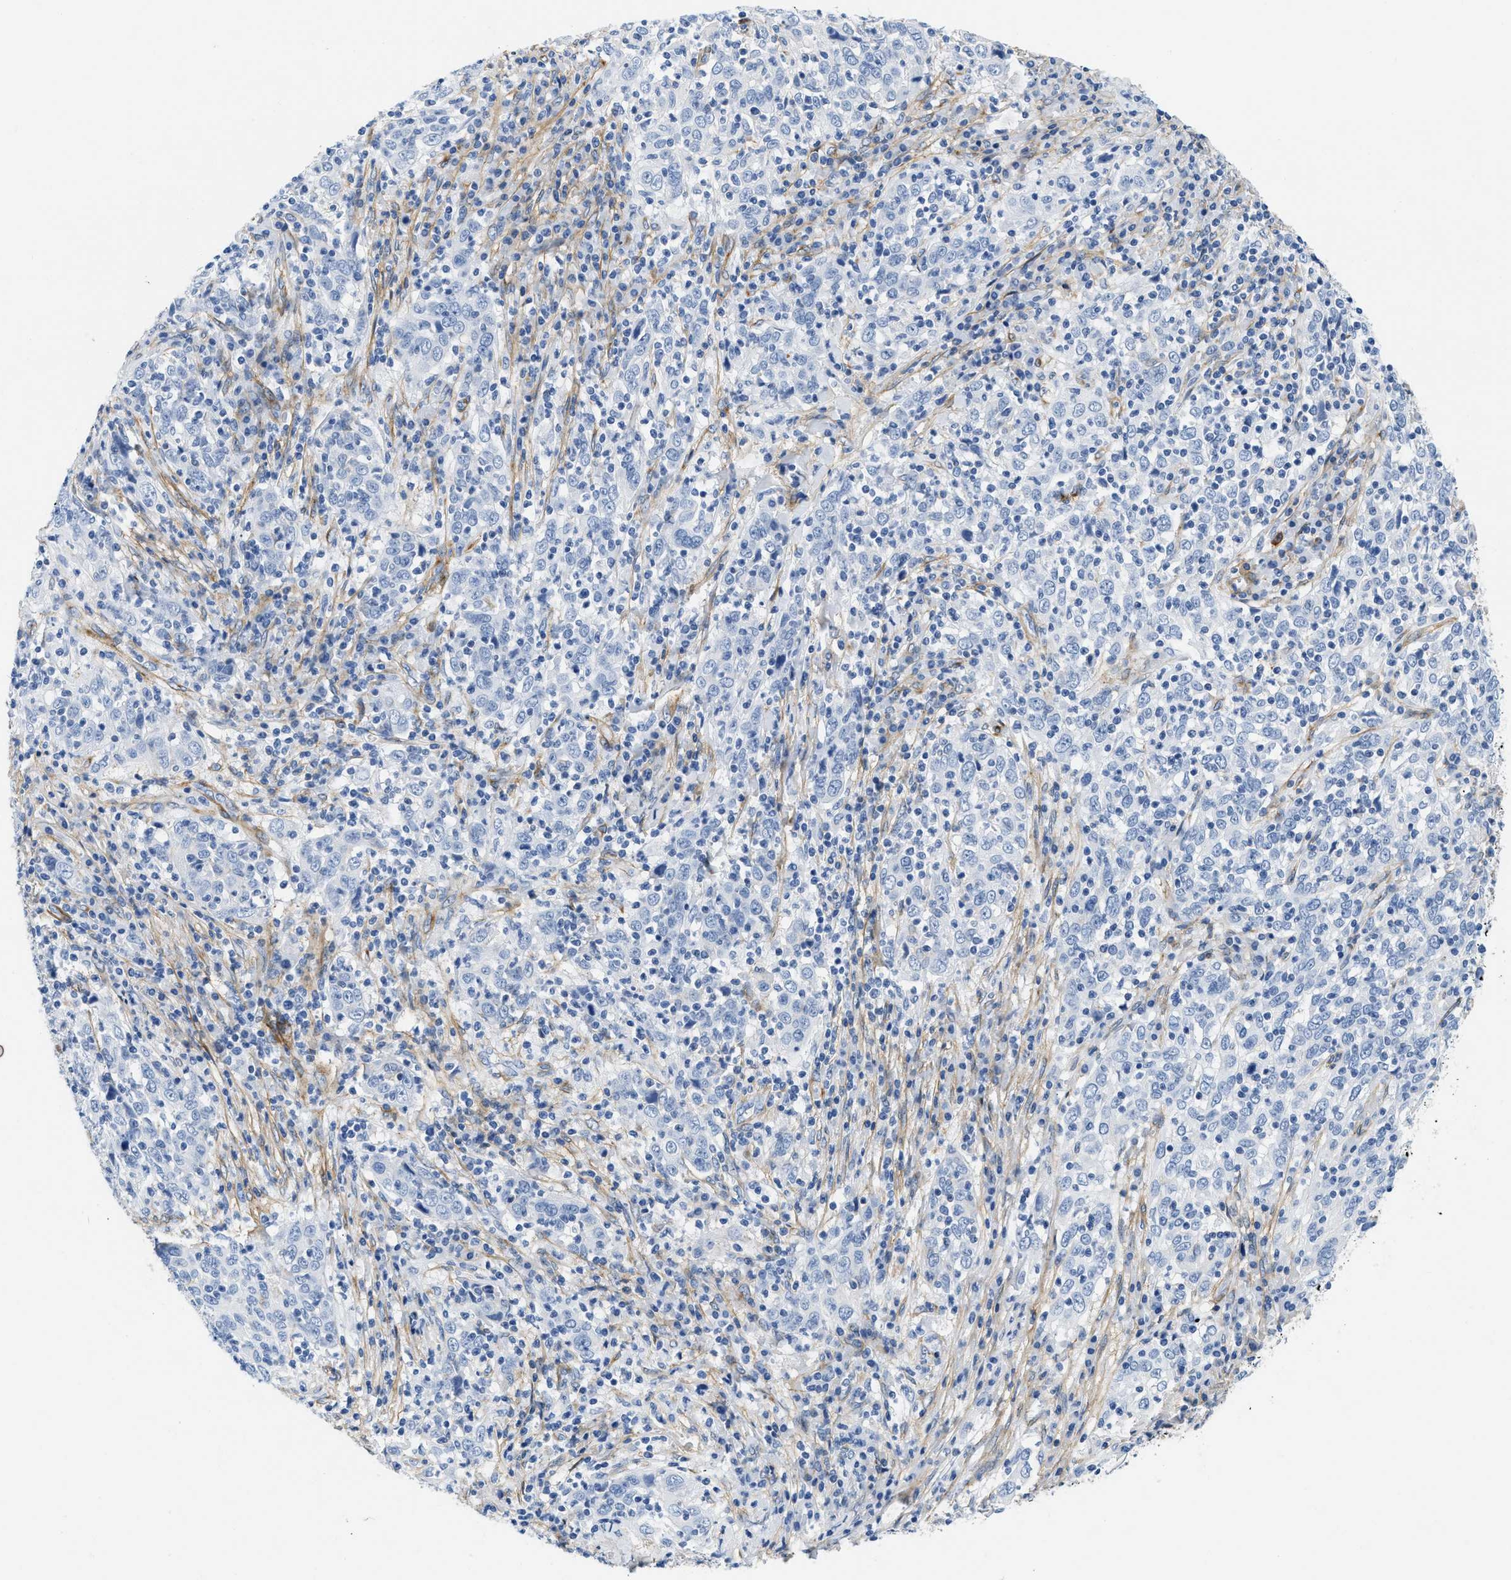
{"staining": {"intensity": "negative", "quantity": "none", "location": "none"}, "tissue": "cervical cancer", "cell_type": "Tumor cells", "image_type": "cancer", "snomed": [{"axis": "morphology", "description": "Squamous cell carcinoma, NOS"}, {"axis": "topography", "description": "Cervix"}], "caption": "High magnification brightfield microscopy of cervical cancer stained with DAB (3,3'-diaminobenzidine) (brown) and counterstained with hematoxylin (blue): tumor cells show no significant expression. The staining is performed using DAB brown chromogen with nuclei counter-stained in using hematoxylin.", "gene": "PDGFRB", "patient": {"sex": "female", "age": 46}}